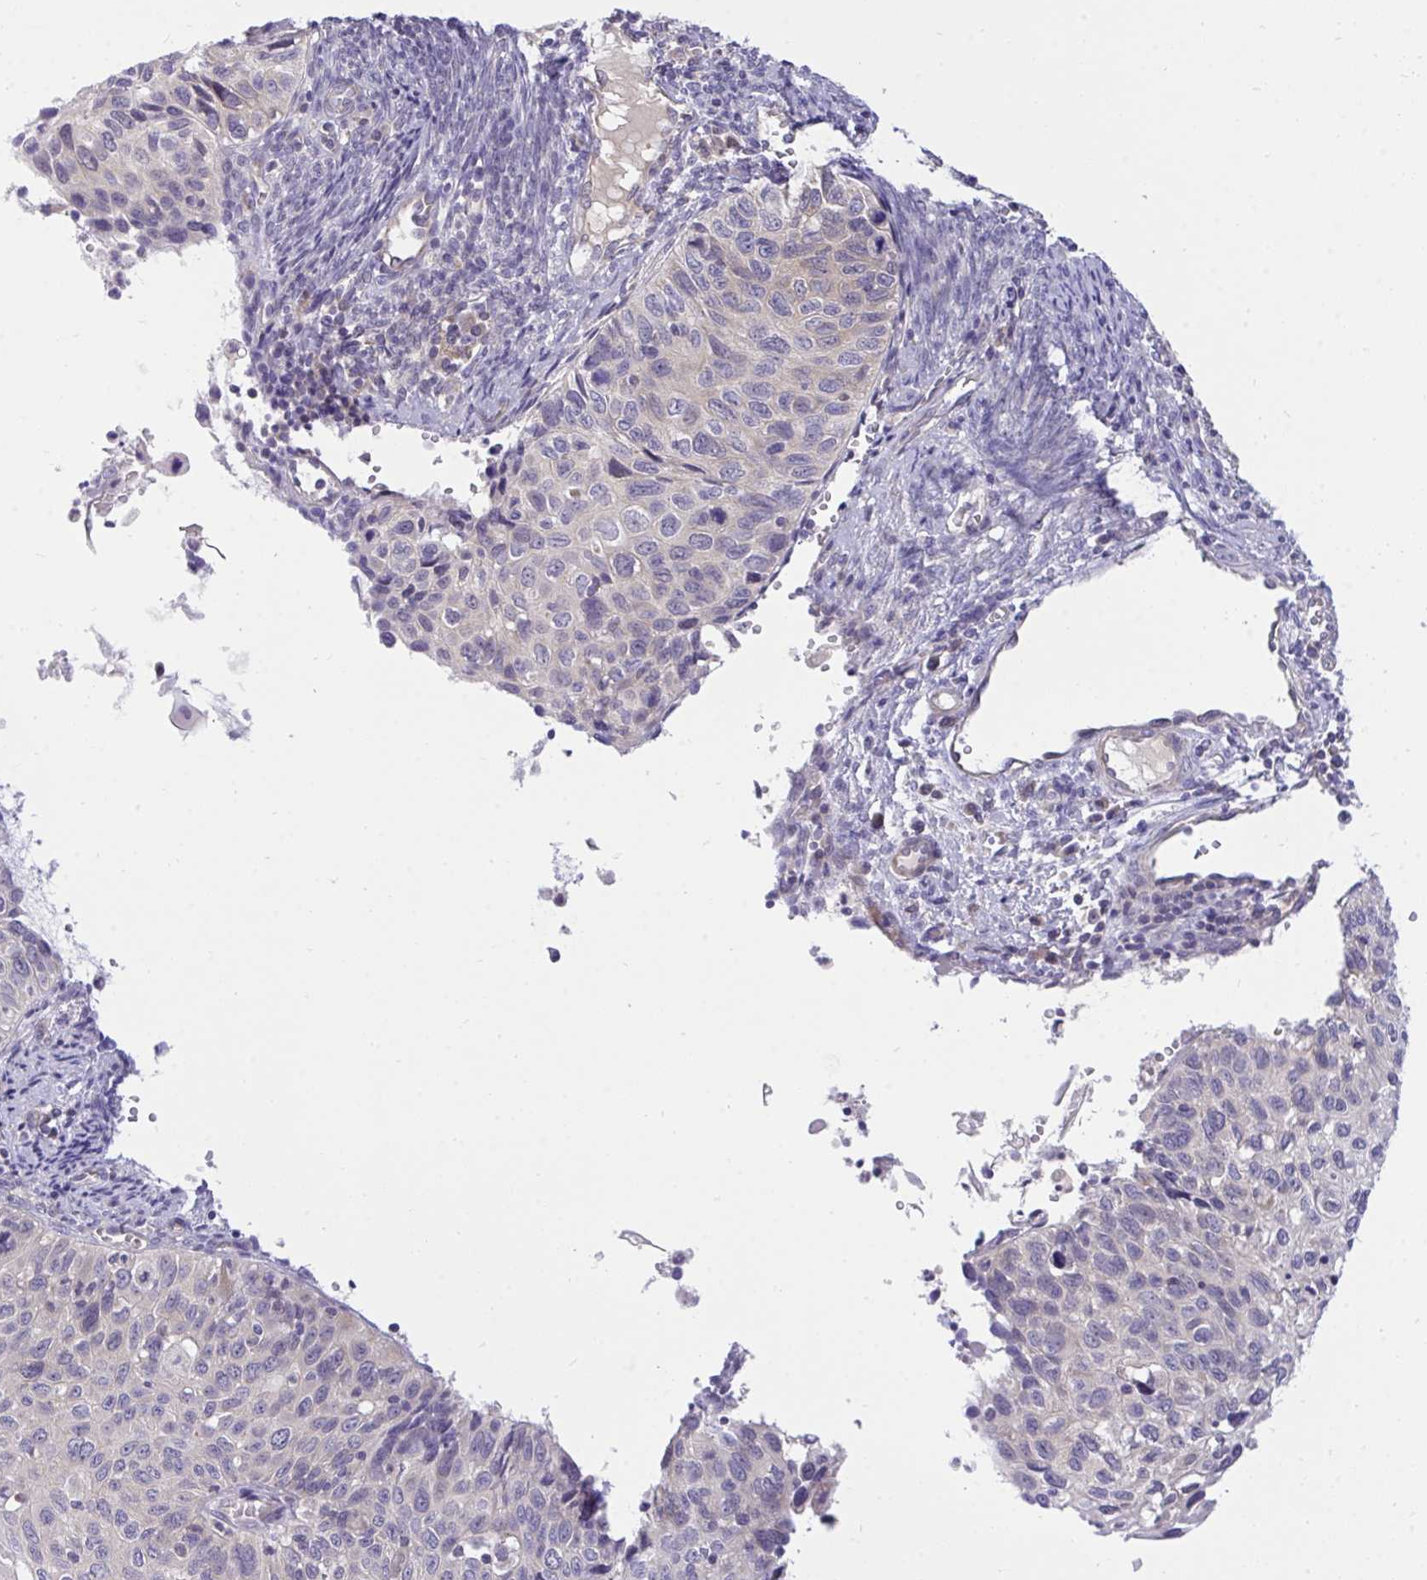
{"staining": {"intensity": "negative", "quantity": "none", "location": "none"}, "tissue": "cervical cancer", "cell_type": "Tumor cells", "image_type": "cancer", "snomed": [{"axis": "morphology", "description": "Squamous cell carcinoma, NOS"}, {"axis": "topography", "description": "Cervix"}], "caption": "This is an immunohistochemistry (IHC) image of human cervical cancer (squamous cell carcinoma). There is no expression in tumor cells.", "gene": "C19orf54", "patient": {"sex": "female", "age": 70}}